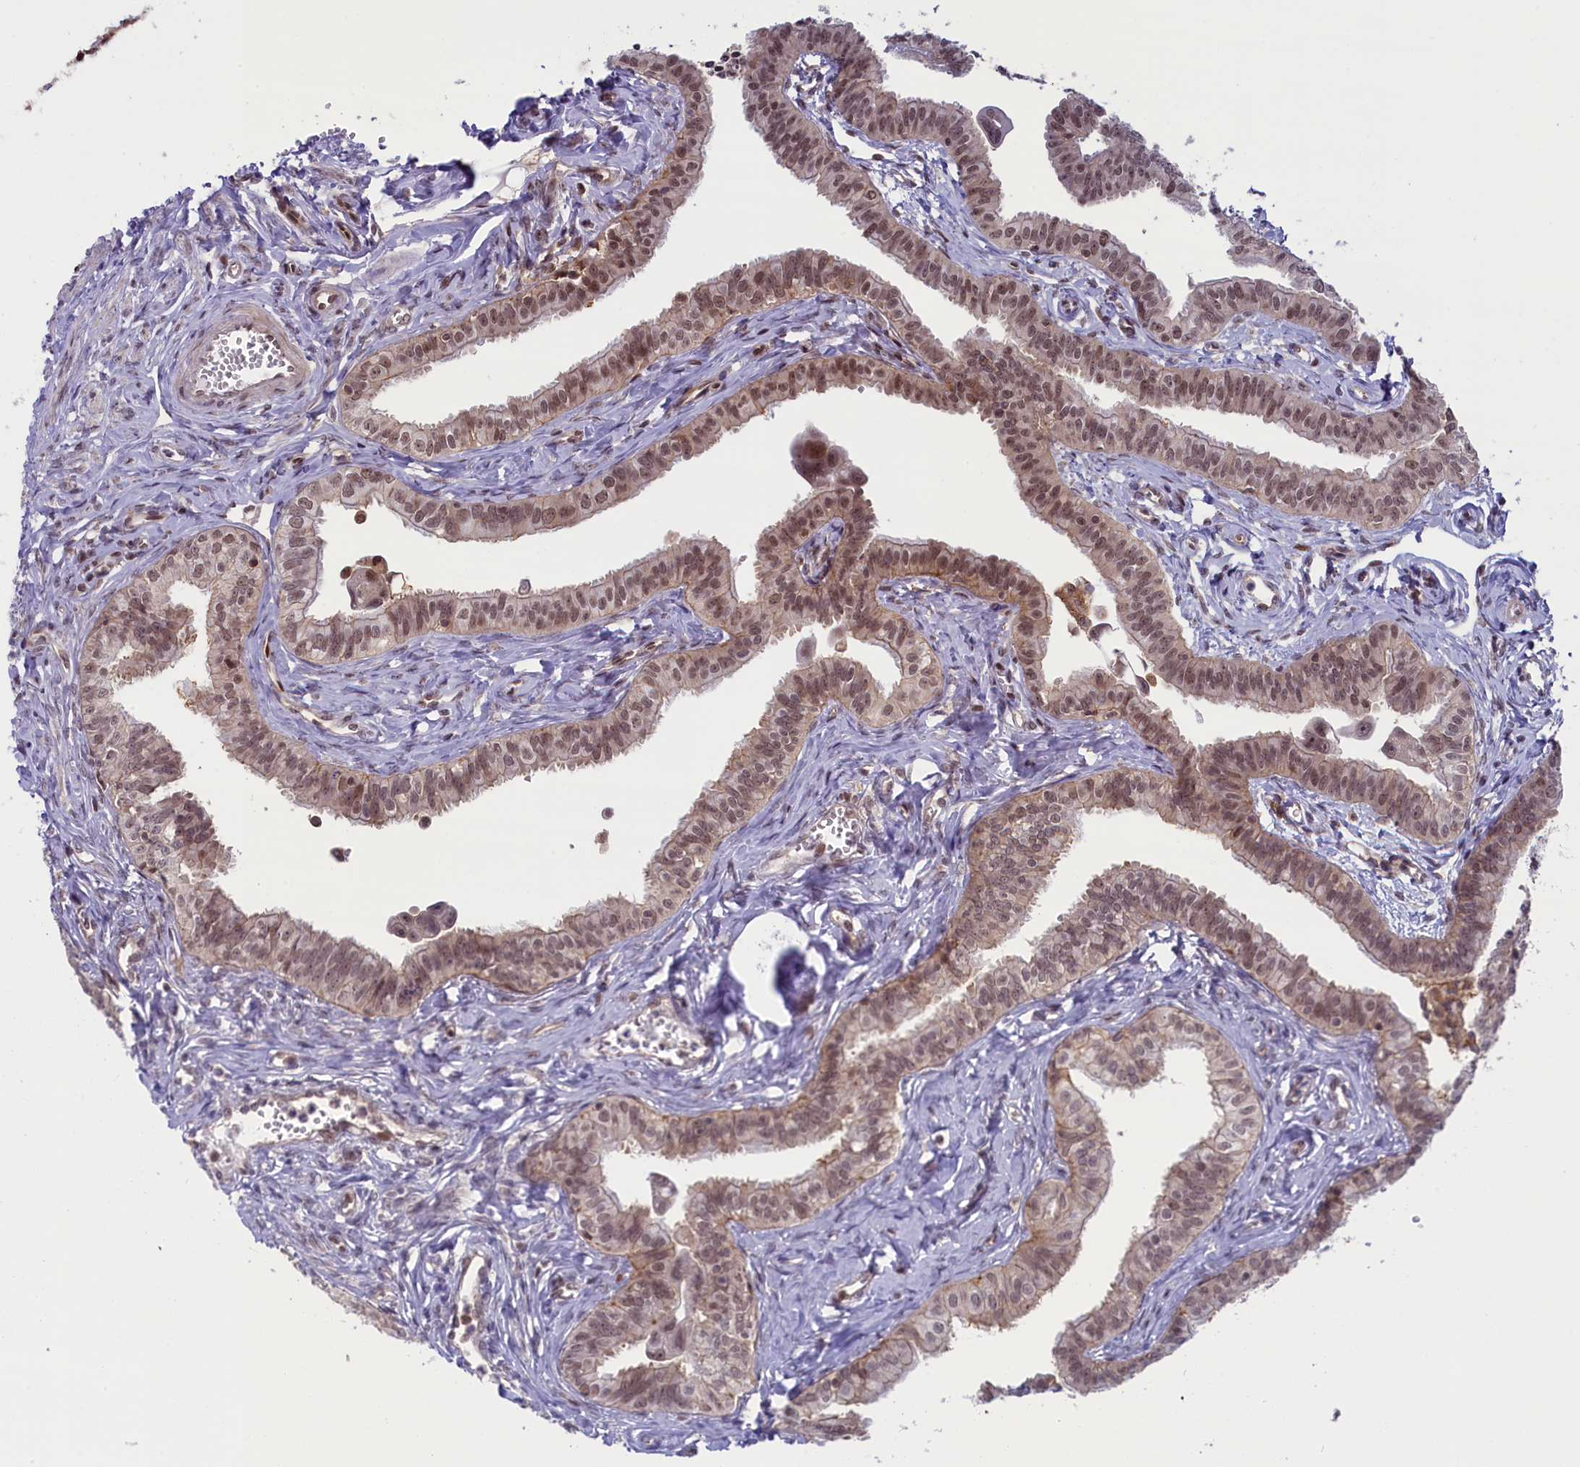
{"staining": {"intensity": "moderate", "quantity": "25%-75%", "location": "cytoplasmic/membranous,nuclear"}, "tissue": "fallopian tube", "cell_type": "Glandular cells", "image_type": "normal", "snomed": [{"axis": "morphology", "description": "Normal tissue, NOS"}, {"axis": "morphology", "description": "Carcinoma, NOS"}, {"axis": "topography", "description": "Fallopian tube"}, {"axis": "topography", "description": "Ovary"}], "caption": "Immunohistochemistry of normal human fallopian tube demonstrates medium levels of moderate cytoplasmic/membranous,nuclear expression in approximately 25%-75% of glandular cells.", "gene": "FCHO1", "patient": {"sex": "female", "age": 59}}